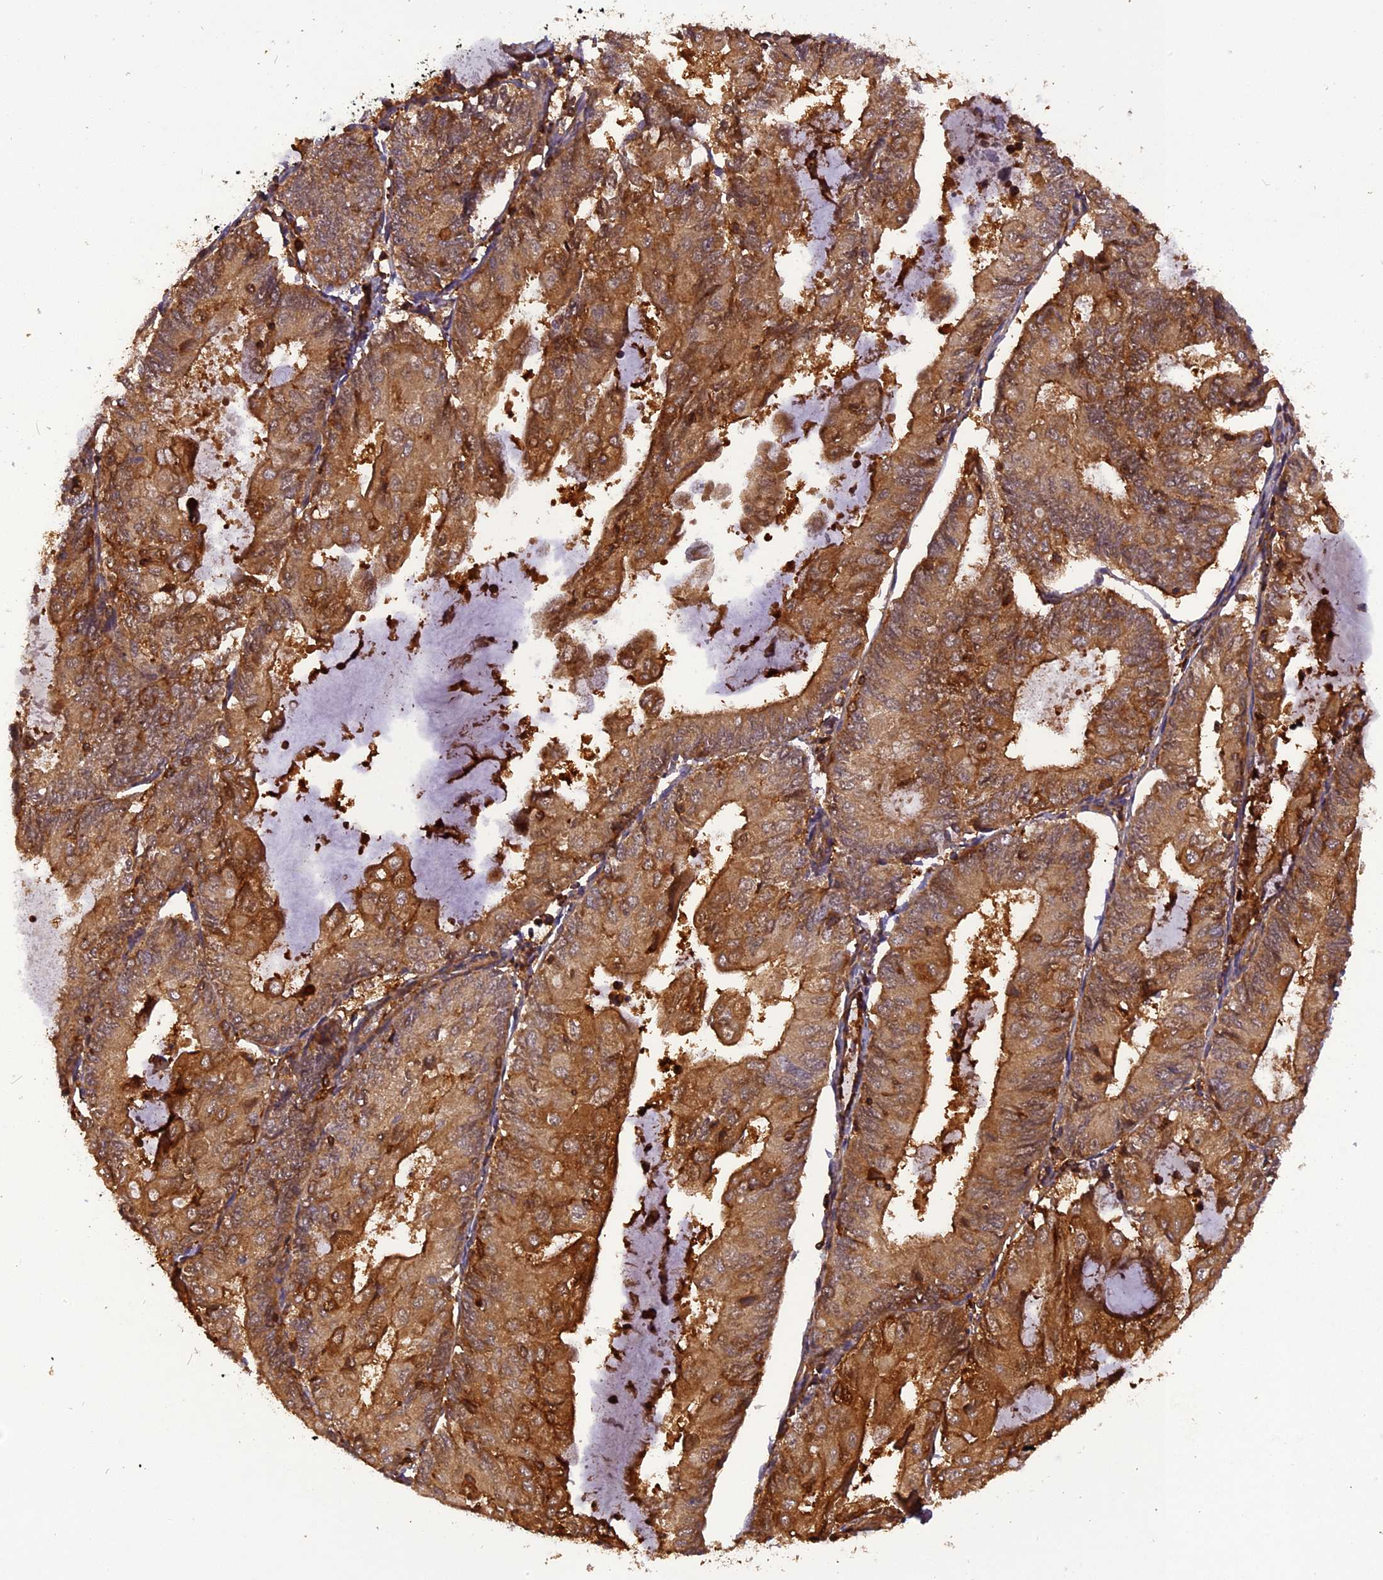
{"staining": {"intensity": "moderate", "quantity": ">75%", "location": "cytoplasmic/membranous"}, "tissue": "endometrial cancer", "cell_type": "Tumor cells", "image_type": "cancer", "snomed": [{"axis": "morphology", "description": "Adenocarcinoma, NOS"}, {"axis": "topography", "description": "Endometrium"}], "caption": "Immunohistochemical staining of endometrial cancer (adenocarcinoma) displays medium levels of moderate cytoplasmic/membranous expression in approximately >75% of tumor cells. (brown staining indicates protein expression, while blue staining denotes nuclei).", "gene": "STOML1", "patient": {"sex": "female", "age": 81}}